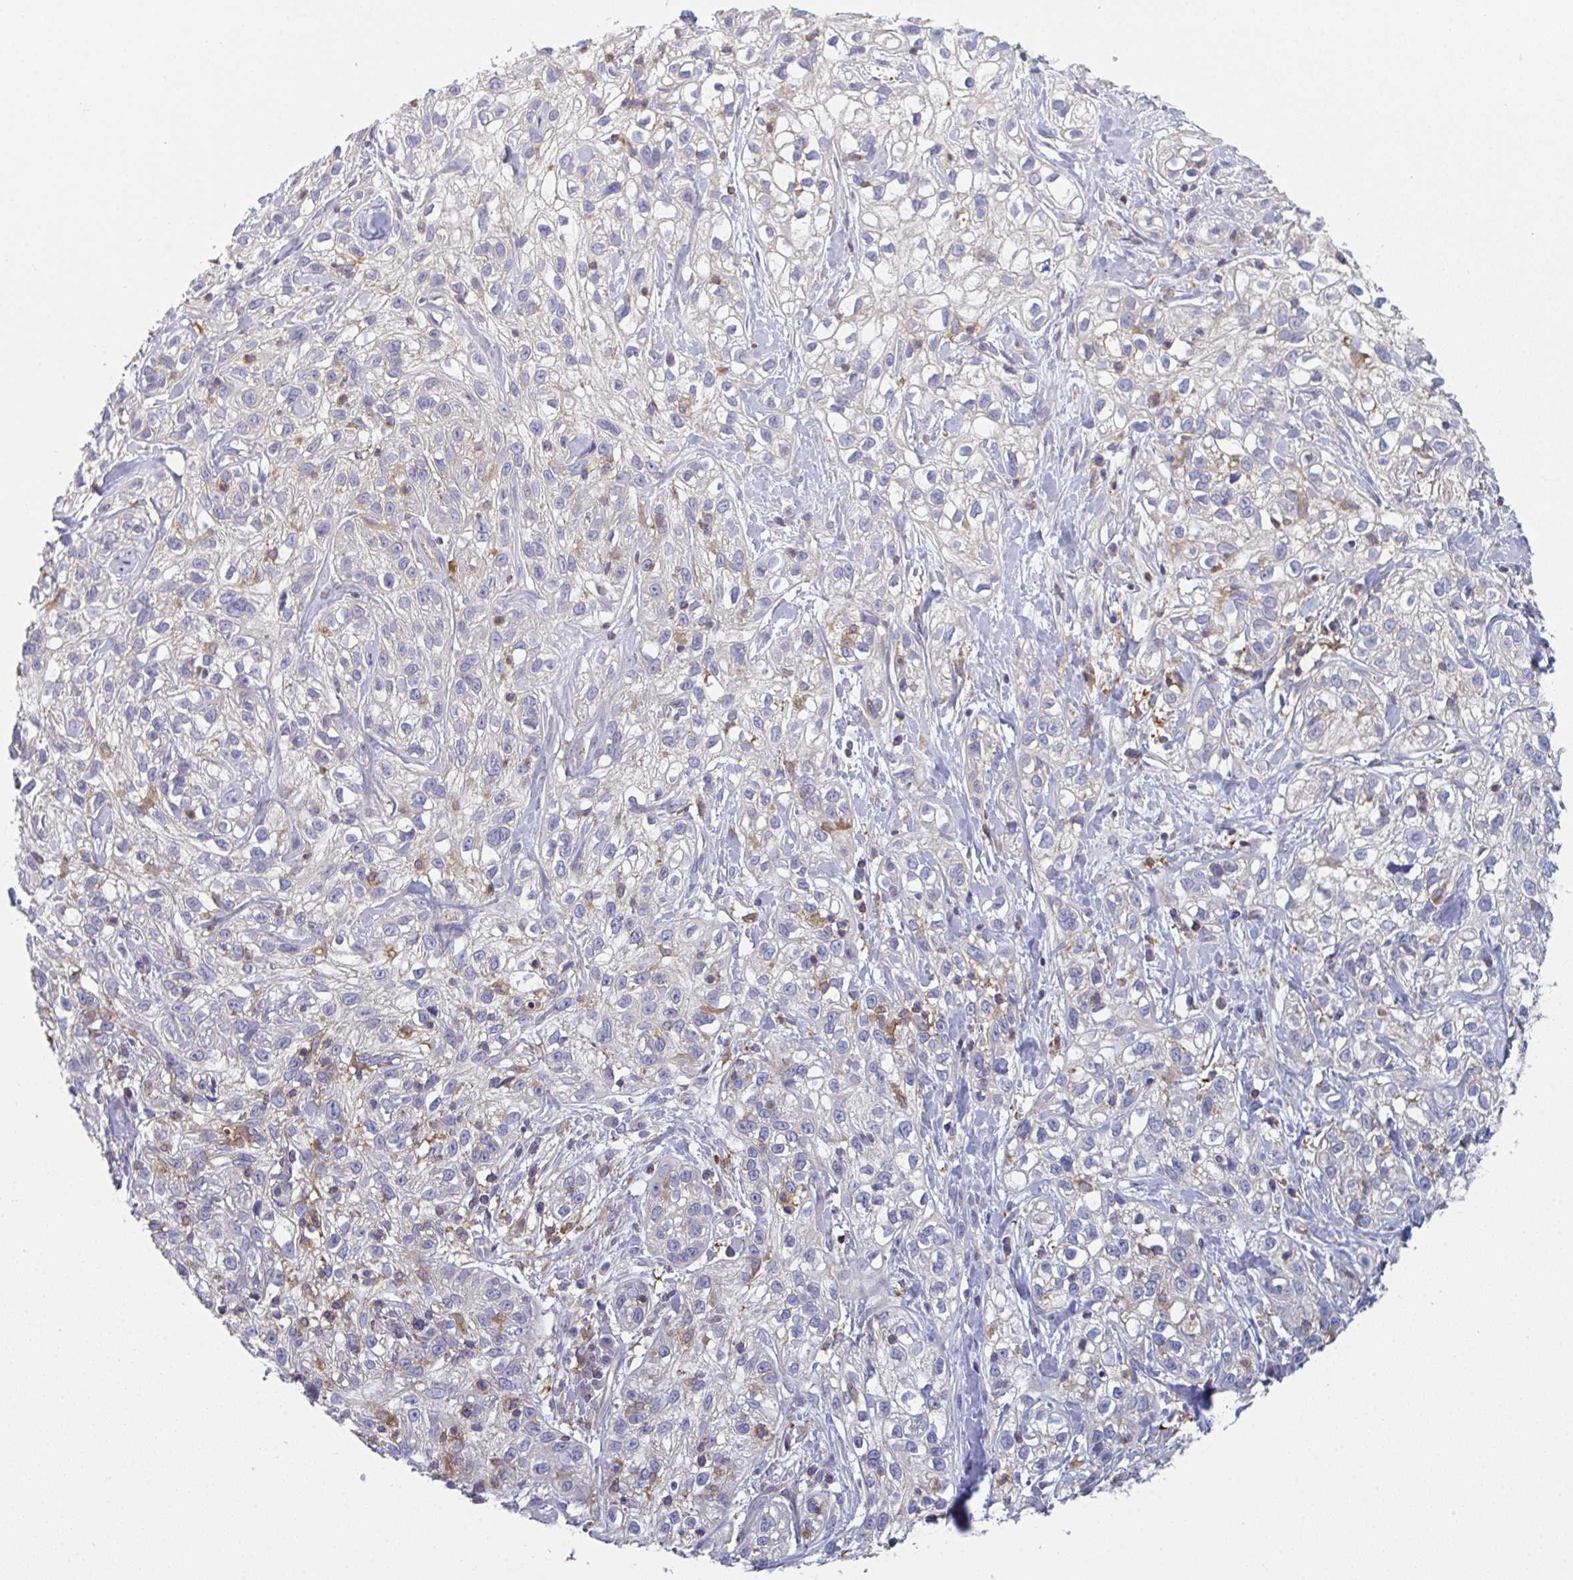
{"staining": {"intensity": "negative", "quantity": "none", "location": "none"}, "tissue": "skin cancer", "cell_type": "Tumor cells", "image_type": "cancer", "snomed": [{"axis": "morphology", "description": "Squamous cell carcinoma, NOS"}, {"axis": "topography", "description": "Skin"}], "caption": "This is an immunohistochemistry (IHC) histopathology image of skin squamous cell carcinoma. There is no positivity in tumor cells.", "gene": "DISP2", "patient": {"sex": "male", "age": 82}}